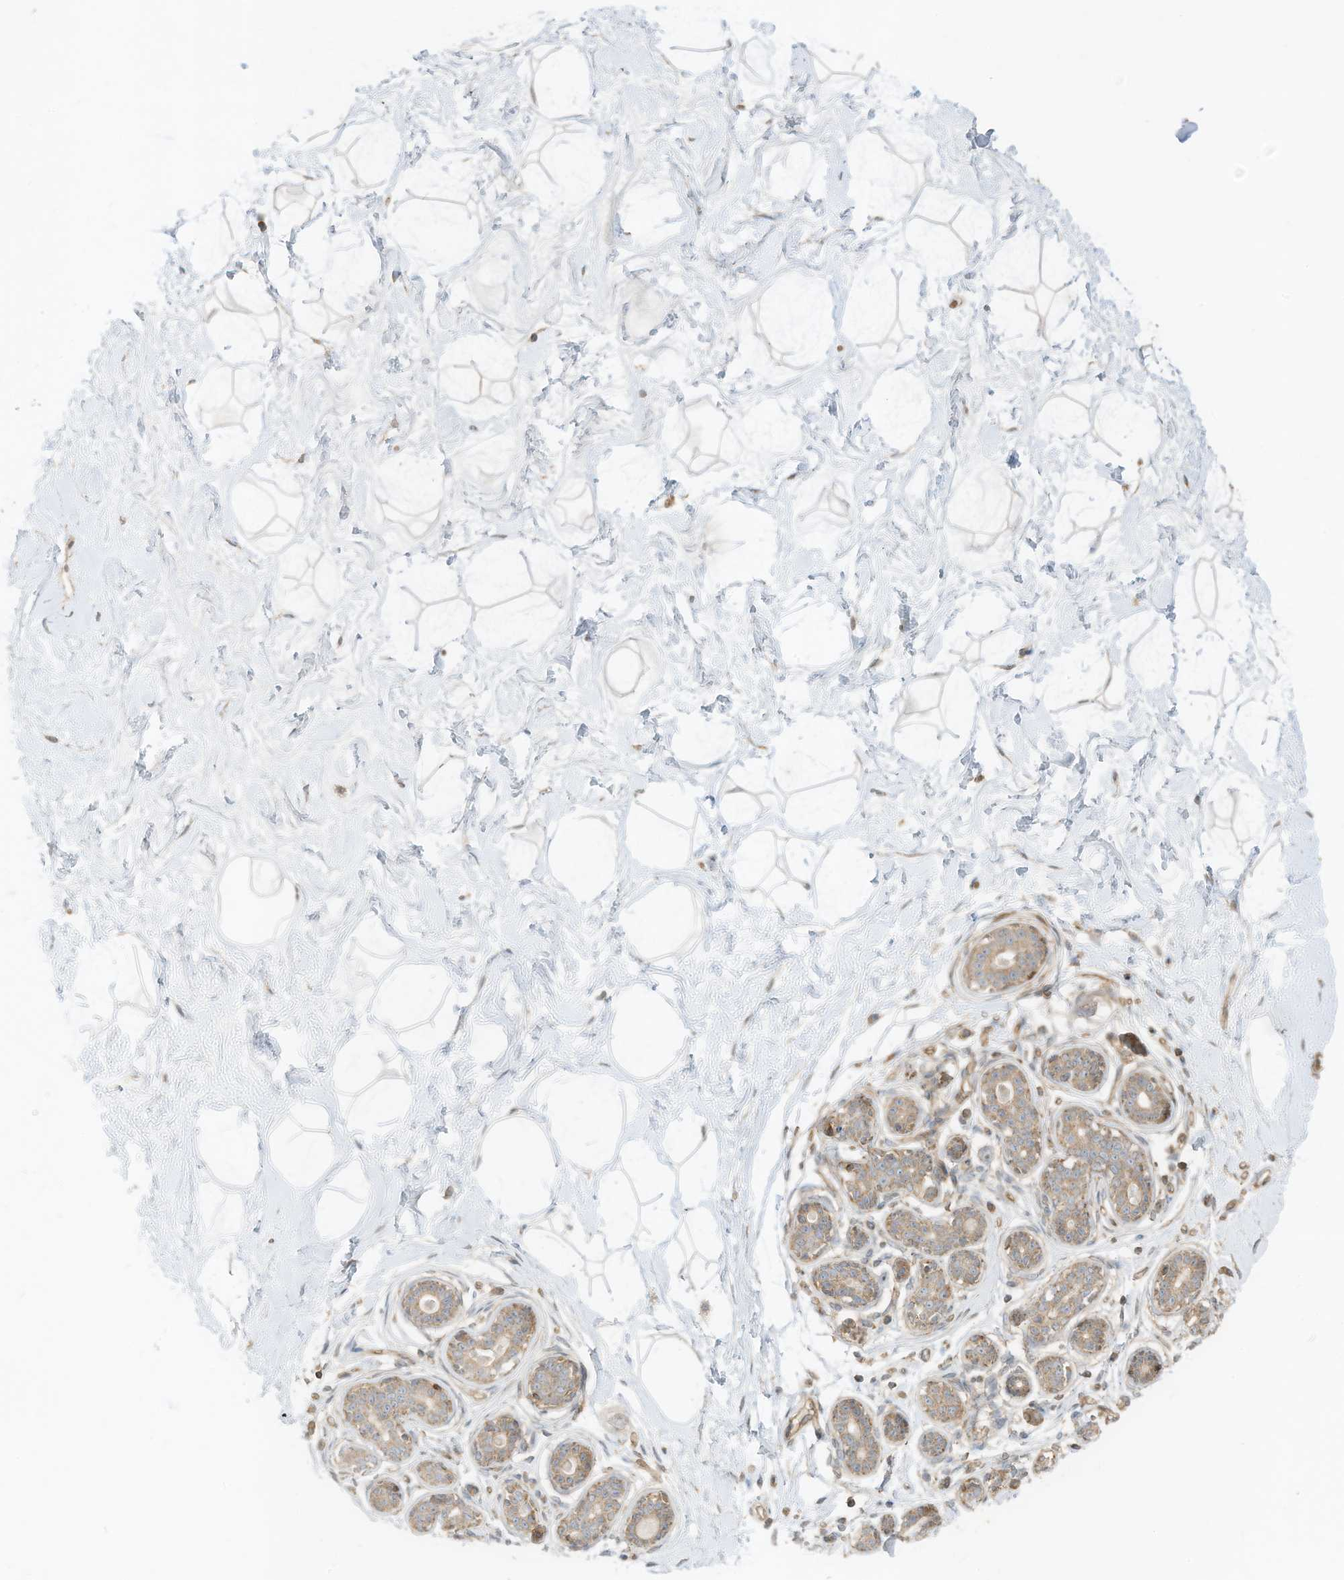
{"staining": {"intensity": "weak", "quantity": ">75%", "location": "cytoplasmic/membranous"}, "tissue": "breast", "cell_type": "Adipocytes", "image_type": "normal", "snomed": [{"axis": "morphology", "description": "Normal tissue, NOS"}, {"axis": "morphology", "description": "Adenoma, NOS"}, {"axis": "topography", "description": "Breast"}], "caption": "Adipocytes demonstrate weak cytoplasmic/membranous positivity in approximately >75% of cells in unremarkable breast. The staining was performed using DAB to visualize the protein expression in brown, while the nuclei were stained in blue with hematoxylin (Magnification: 20x).", "gene": "SLC25A12", "patient": {"sex": "female", "age": 23}}